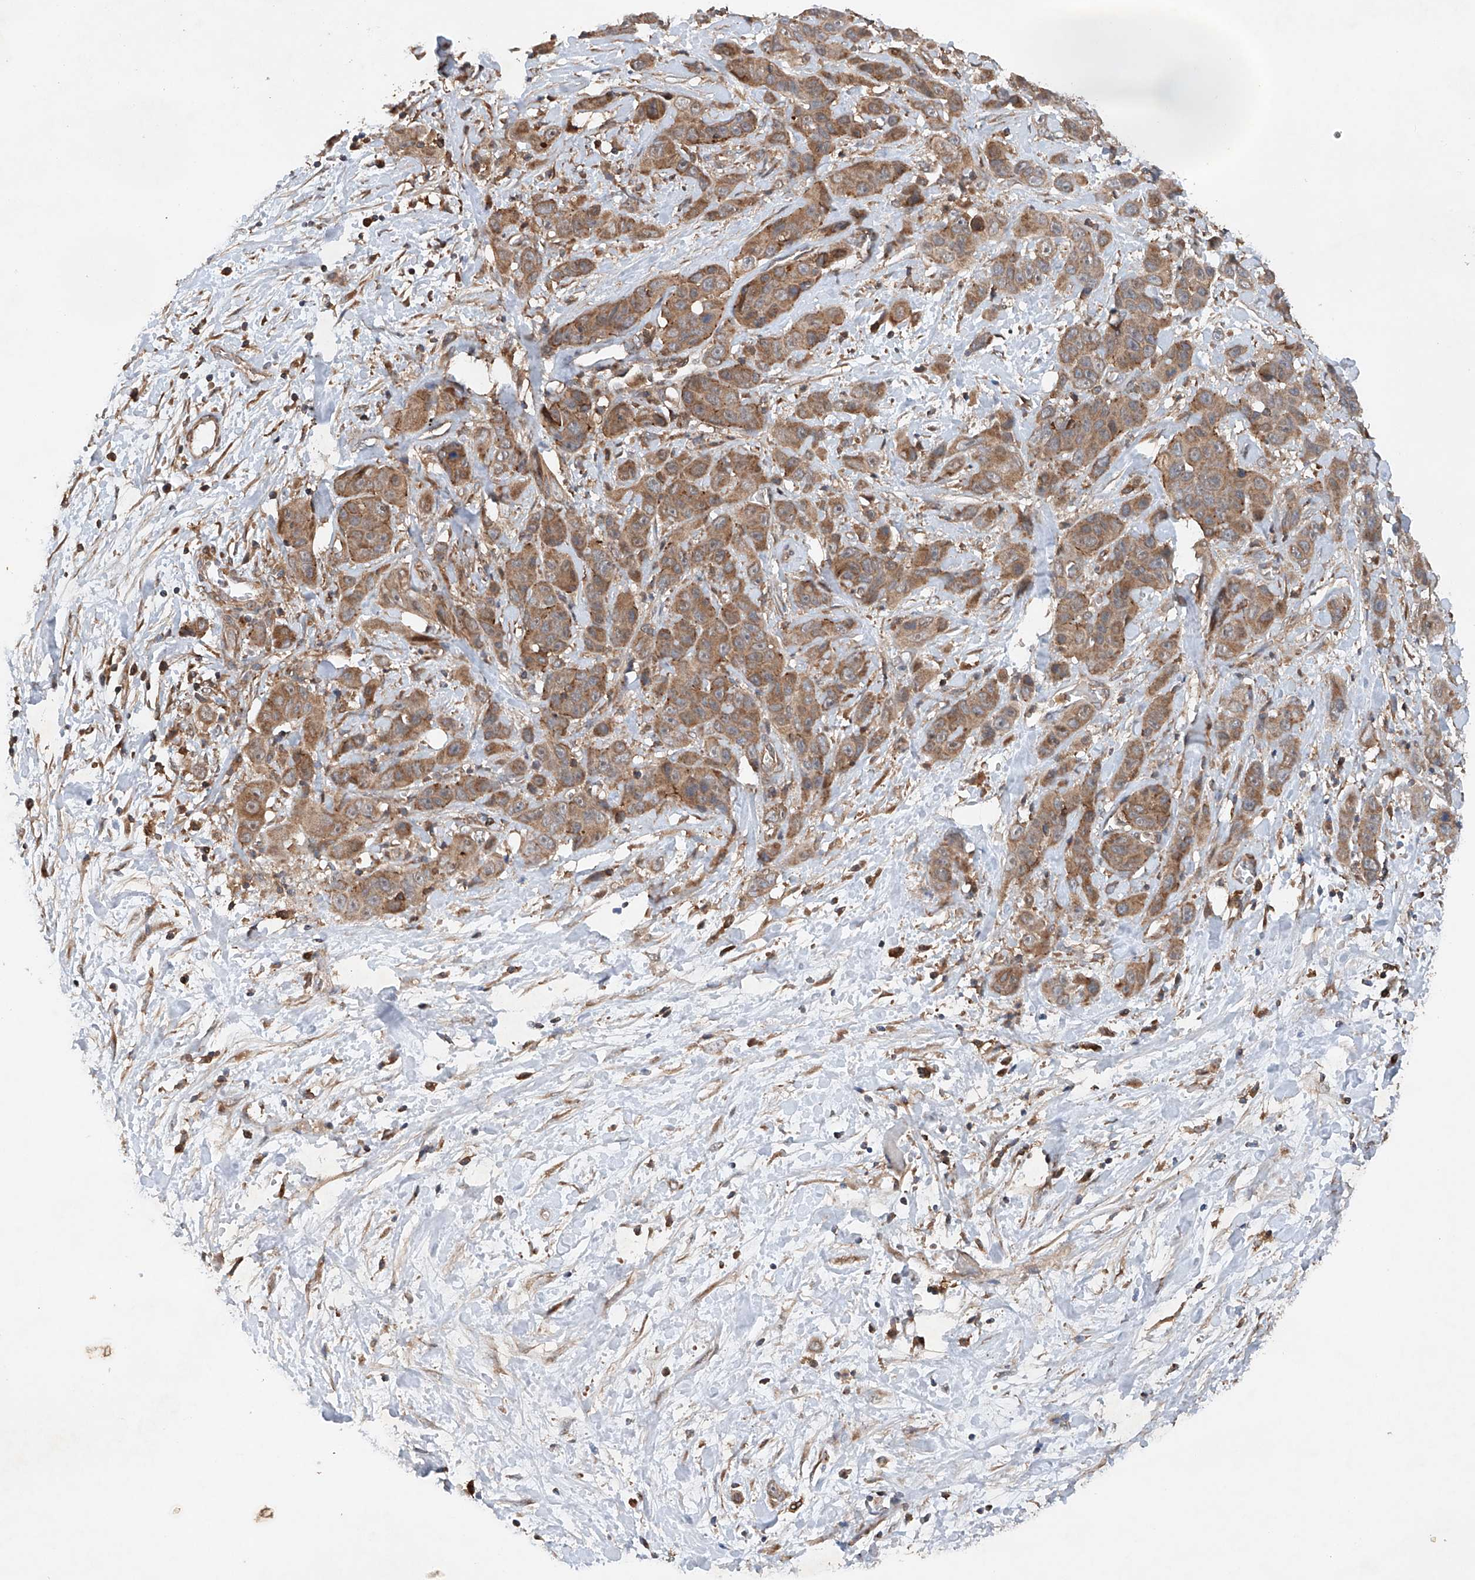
{"staining": {"intensity": "moderate", "quantity": ">75%", "location": "cytoplasmic/membranous"}, "tissue": "liver cancer", "cell_type": "Tumor cells", "image_type": "cancer", "snomed": [{"axis": "morphology", "description": "Cholangiocarcinoma"}, {"axis": "topography", "description": "Liver"}], "caption": "A histopathology image of human cholangiocarcinoma (liver) stained for a protein reveals moderate cytoplasmic/membranous brown staining in tumor cells. Immunohistochemistry (ihc) stains the protein of interest in brown and the nuclei are stained blue.", "gene": "CEP85L", "patient": {"sex": "female", "age": 52}}